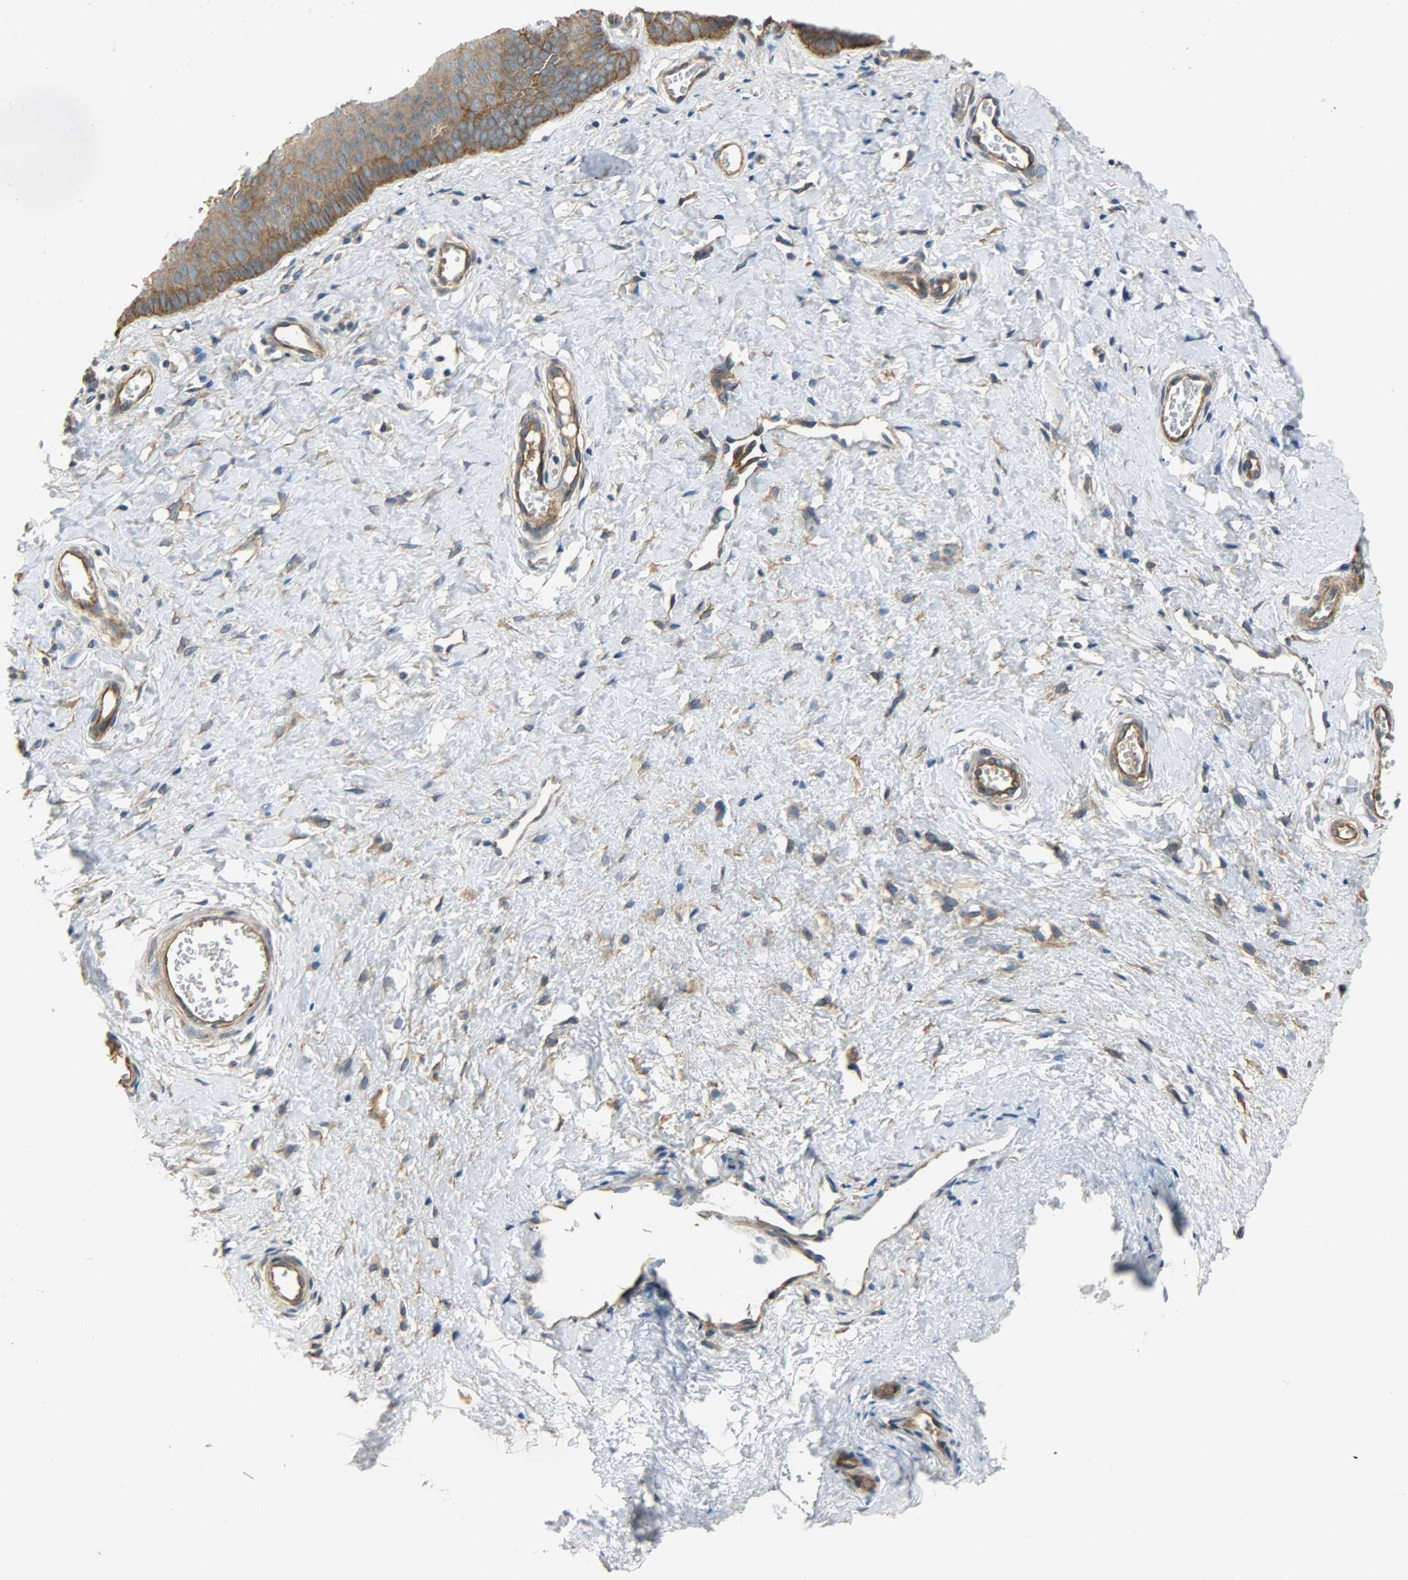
{"staining": {"intensity": "strong", "quantity": ">75%", "location": "cytoplasmic/membranous"}, "tissue": "cervix", "cell_type": "Glandular cells", "image_type": "normal", "snomed": [{"axis": "morphology", "description": "Normal tissue, NOS"}, {"axis": "topography", "description": "Cervix"}], "caption": "Glandular cells exhibit high levels of strong cytoplasmic/membranous expression in approximately >75% of cells in normal human cervix. (Stains: DAB in brown, nuclei in blue, Microscopy: brightfield microscopy at high magnification).", "gene": "KIAA1217", "patient": {"sex": "female", "age": 55}}